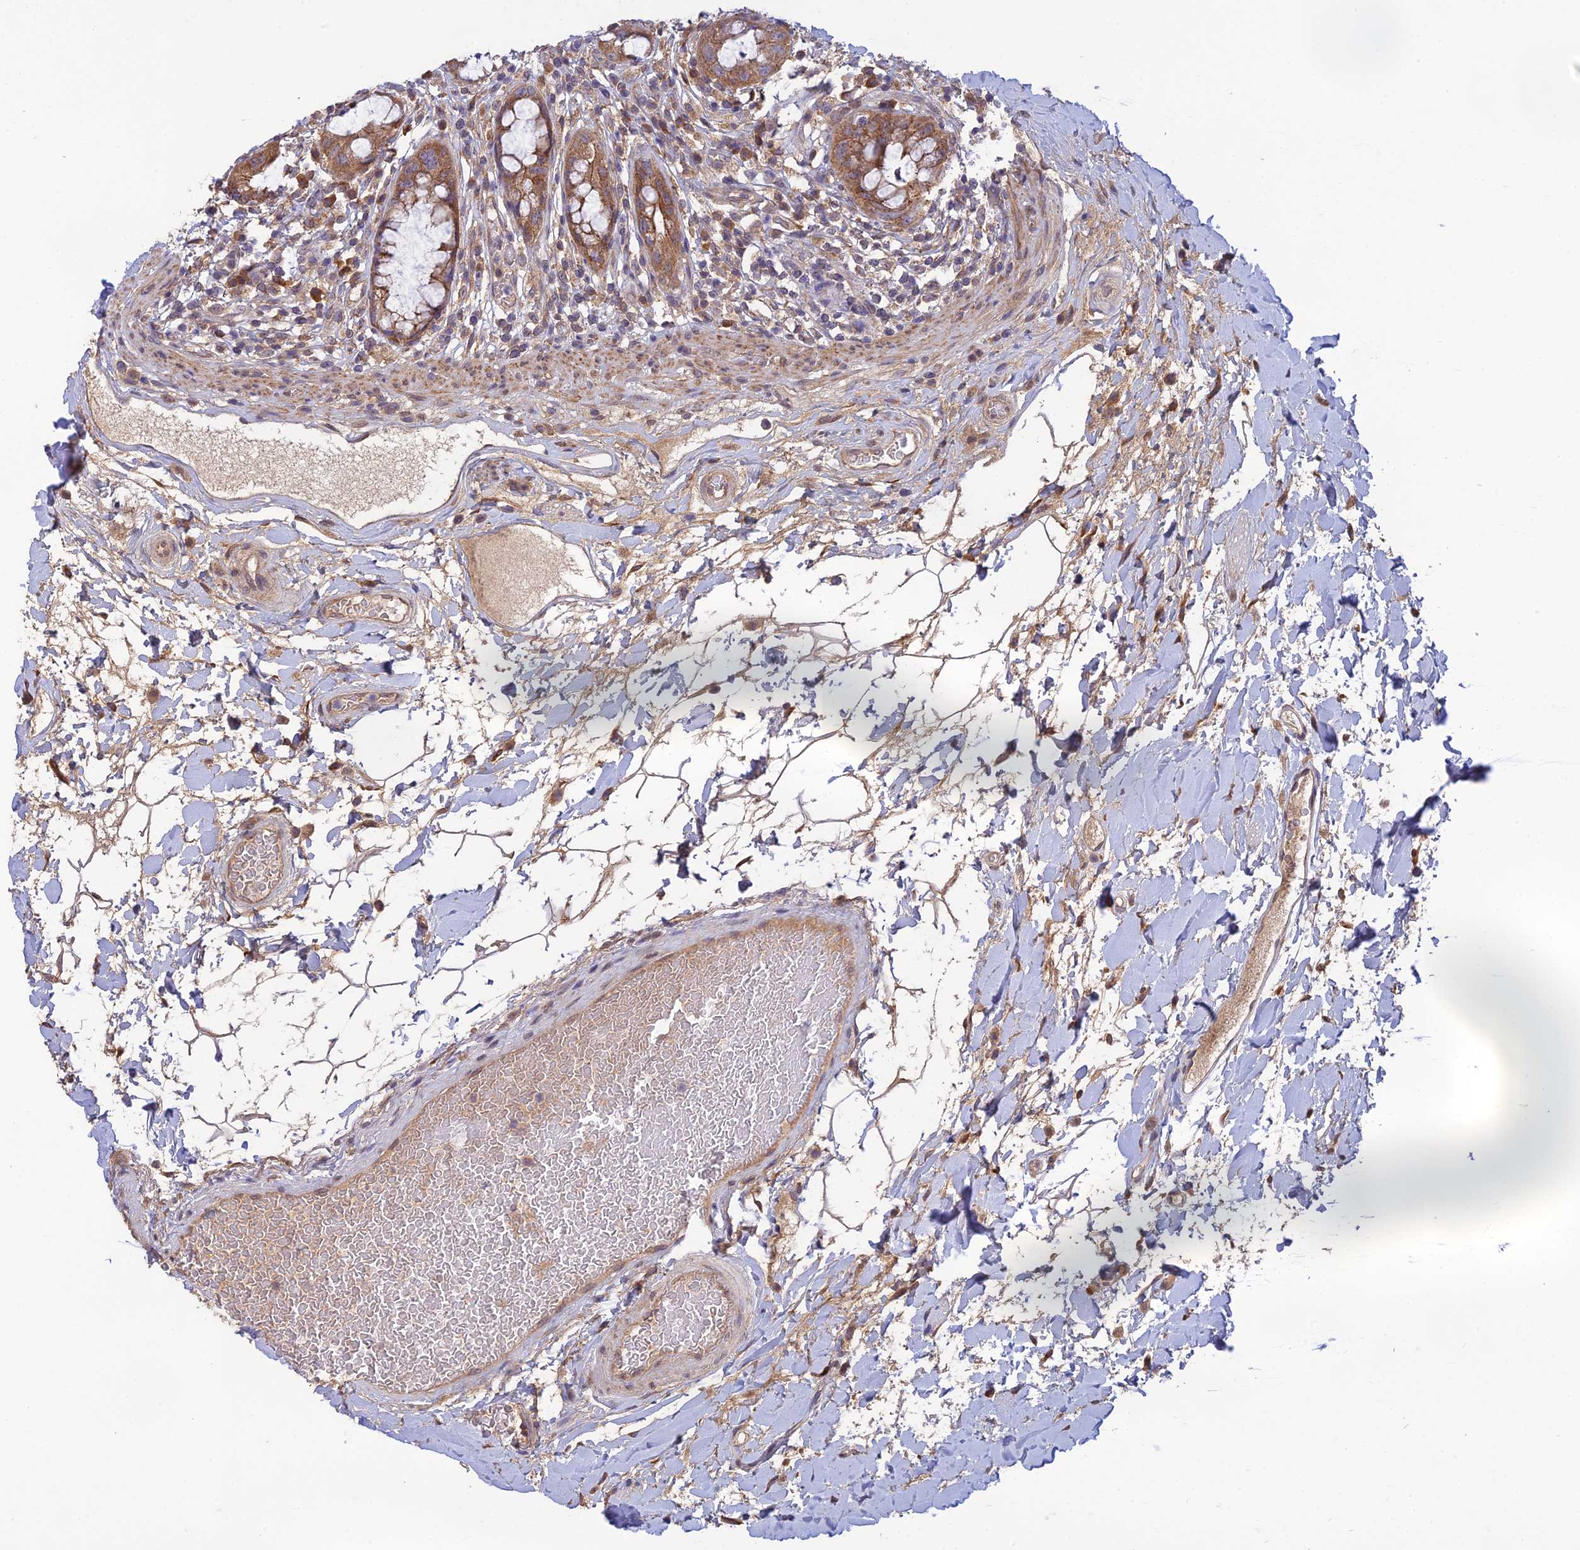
{"staining": {"intensity": "moderate", "quantity": ">75%", "location": "cytoplasmic/membranous"}, "tissue": "rectum", "cell_type": "Glandular cells", "image_type": "normal", "snomed": [{"axis": "morphology", "description": "Normal tissue, NOS"}, {"axis": "topography", "description": "Rectum"}], "caption": "This is a micrograph of immunohistochemistry staining of normal rectum, which shows moderate positivity in the cytoplasmic/membranous of glandular cells.", "gene": "MRNIP", "patient": {"sex": "female", "age": 57}}